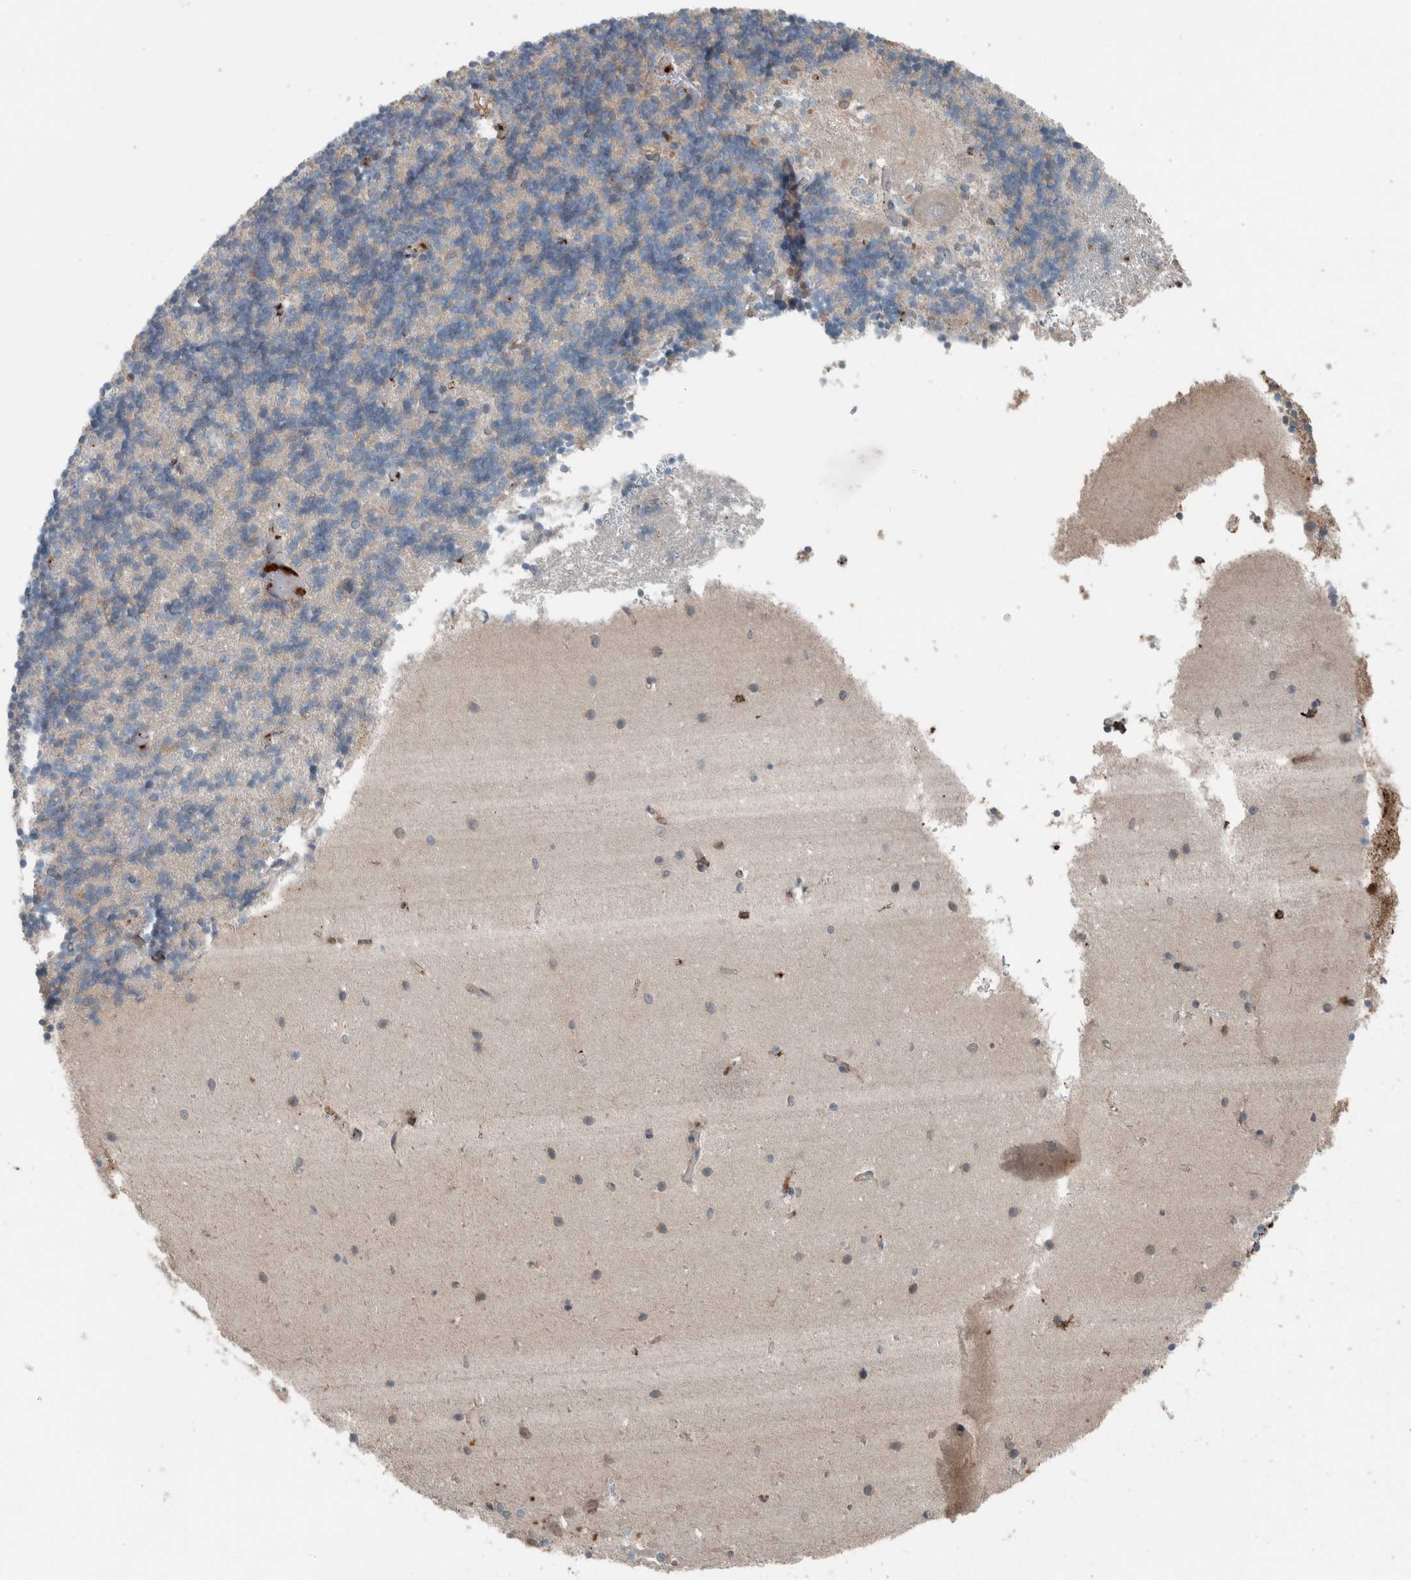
{"staining": {"intensity": "moderate", "quantity": "<25%", "location": "nuclear"}, "tissue": "cerebellum", "cell_type": "Cells in granular layer", "image_type": "normal", "snomed": [{"axis": "morphology", "description": "Normal tissue, NOS"}, {"axis": "topography", "description": "Cerebellum"}], "caption": "Moderate nuclear expression is seen in about <25% of cells in granular layer in benign cerebellum.", "gene": "USP34", "patient": {"sex": "male", "age": 37}}